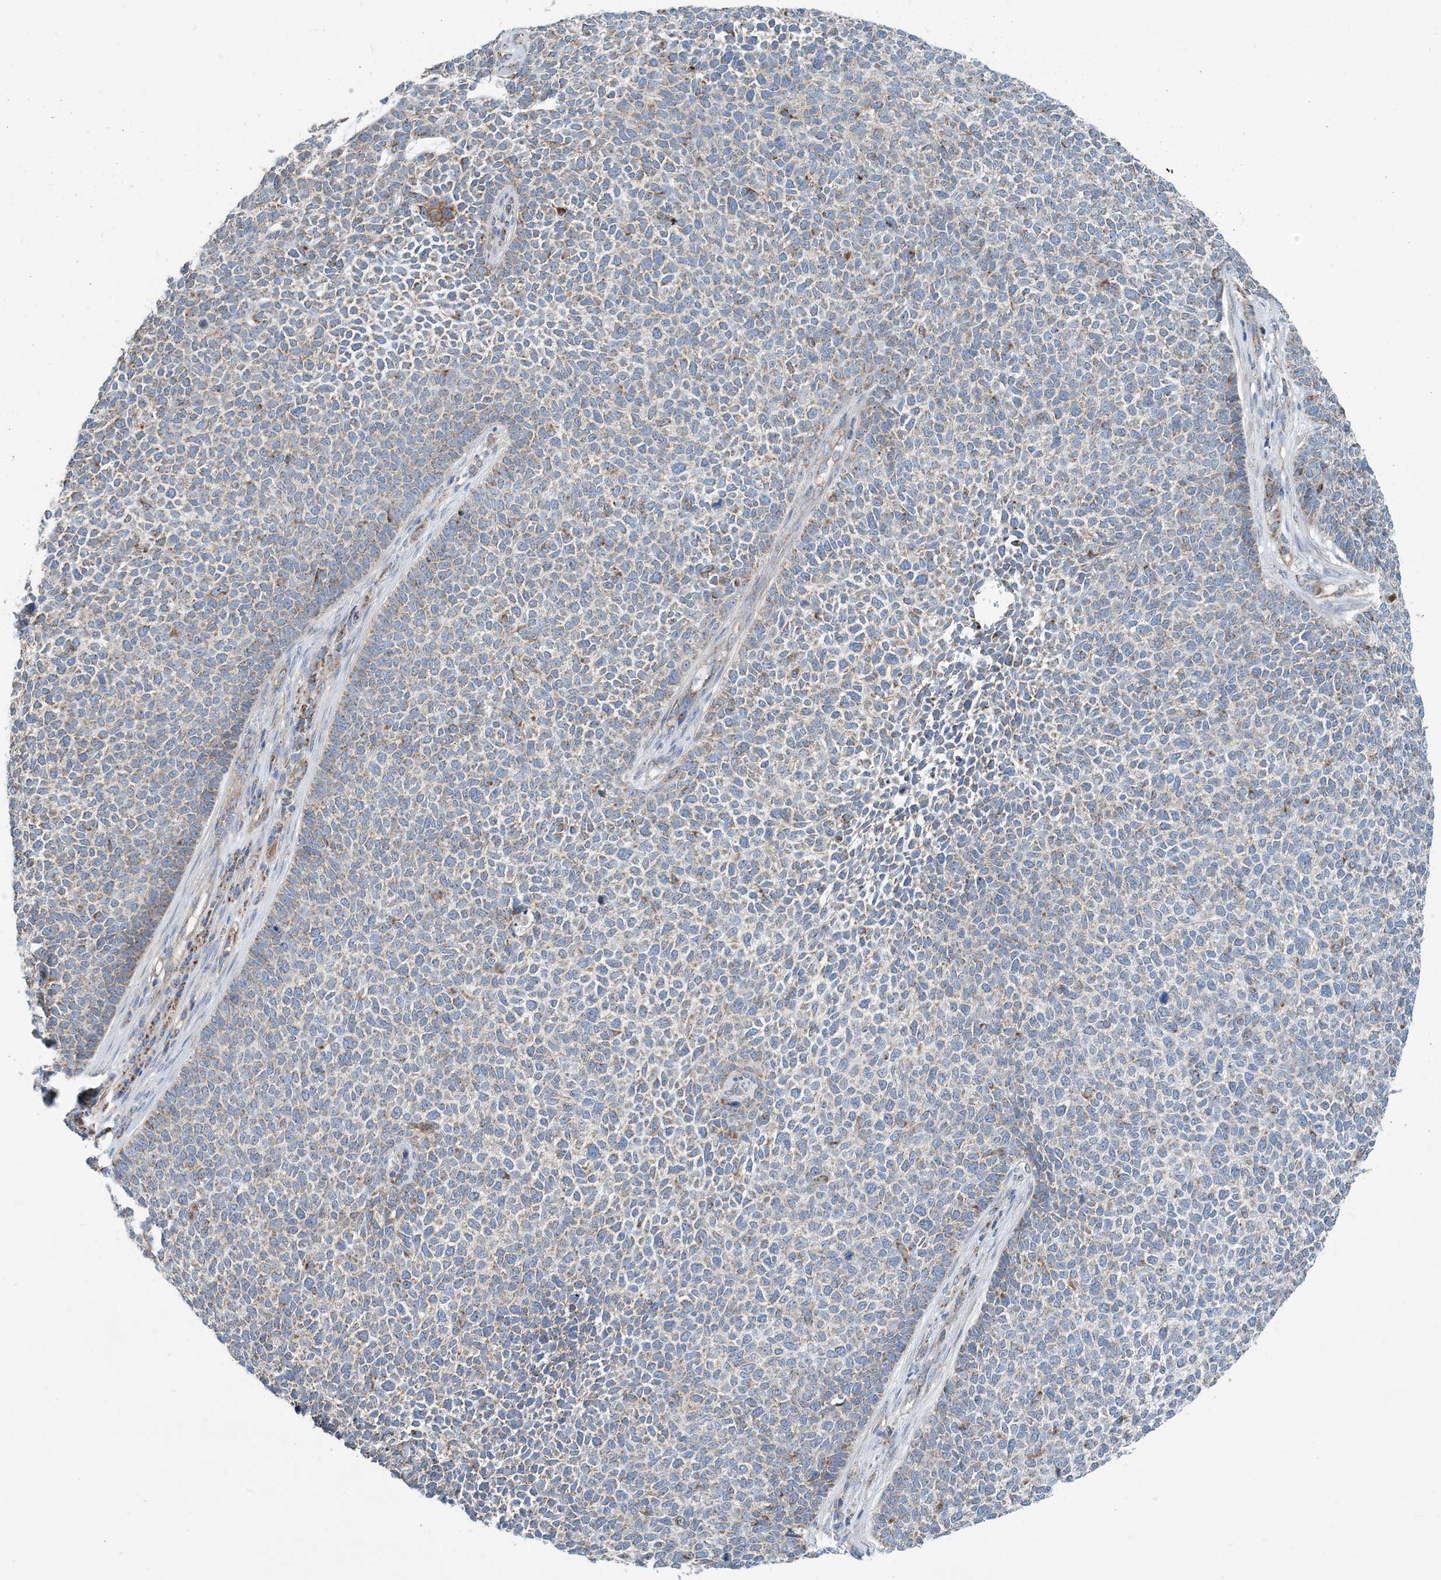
{"staining": {"intensity": "weak", "quantity": "<25%", "location": "cytoplasmic/membranous"}, "tissue": "skin cancer", "cell_type": "Tumor cells", "image_type": "cancer", "snomed": [{"axis": "morphology", "description": "Basal cell carcinoma"}, {"axis": "topography", "description": "Skin"}], "caption": "Image shows no significant protein staining in tumor cells of skin cancer (basal cell carcinoma). (IHC, brightfield microscopy, high magnification).", "gene": "PHOSPHO2", "patient": {"sex": "female", "age": 84}}